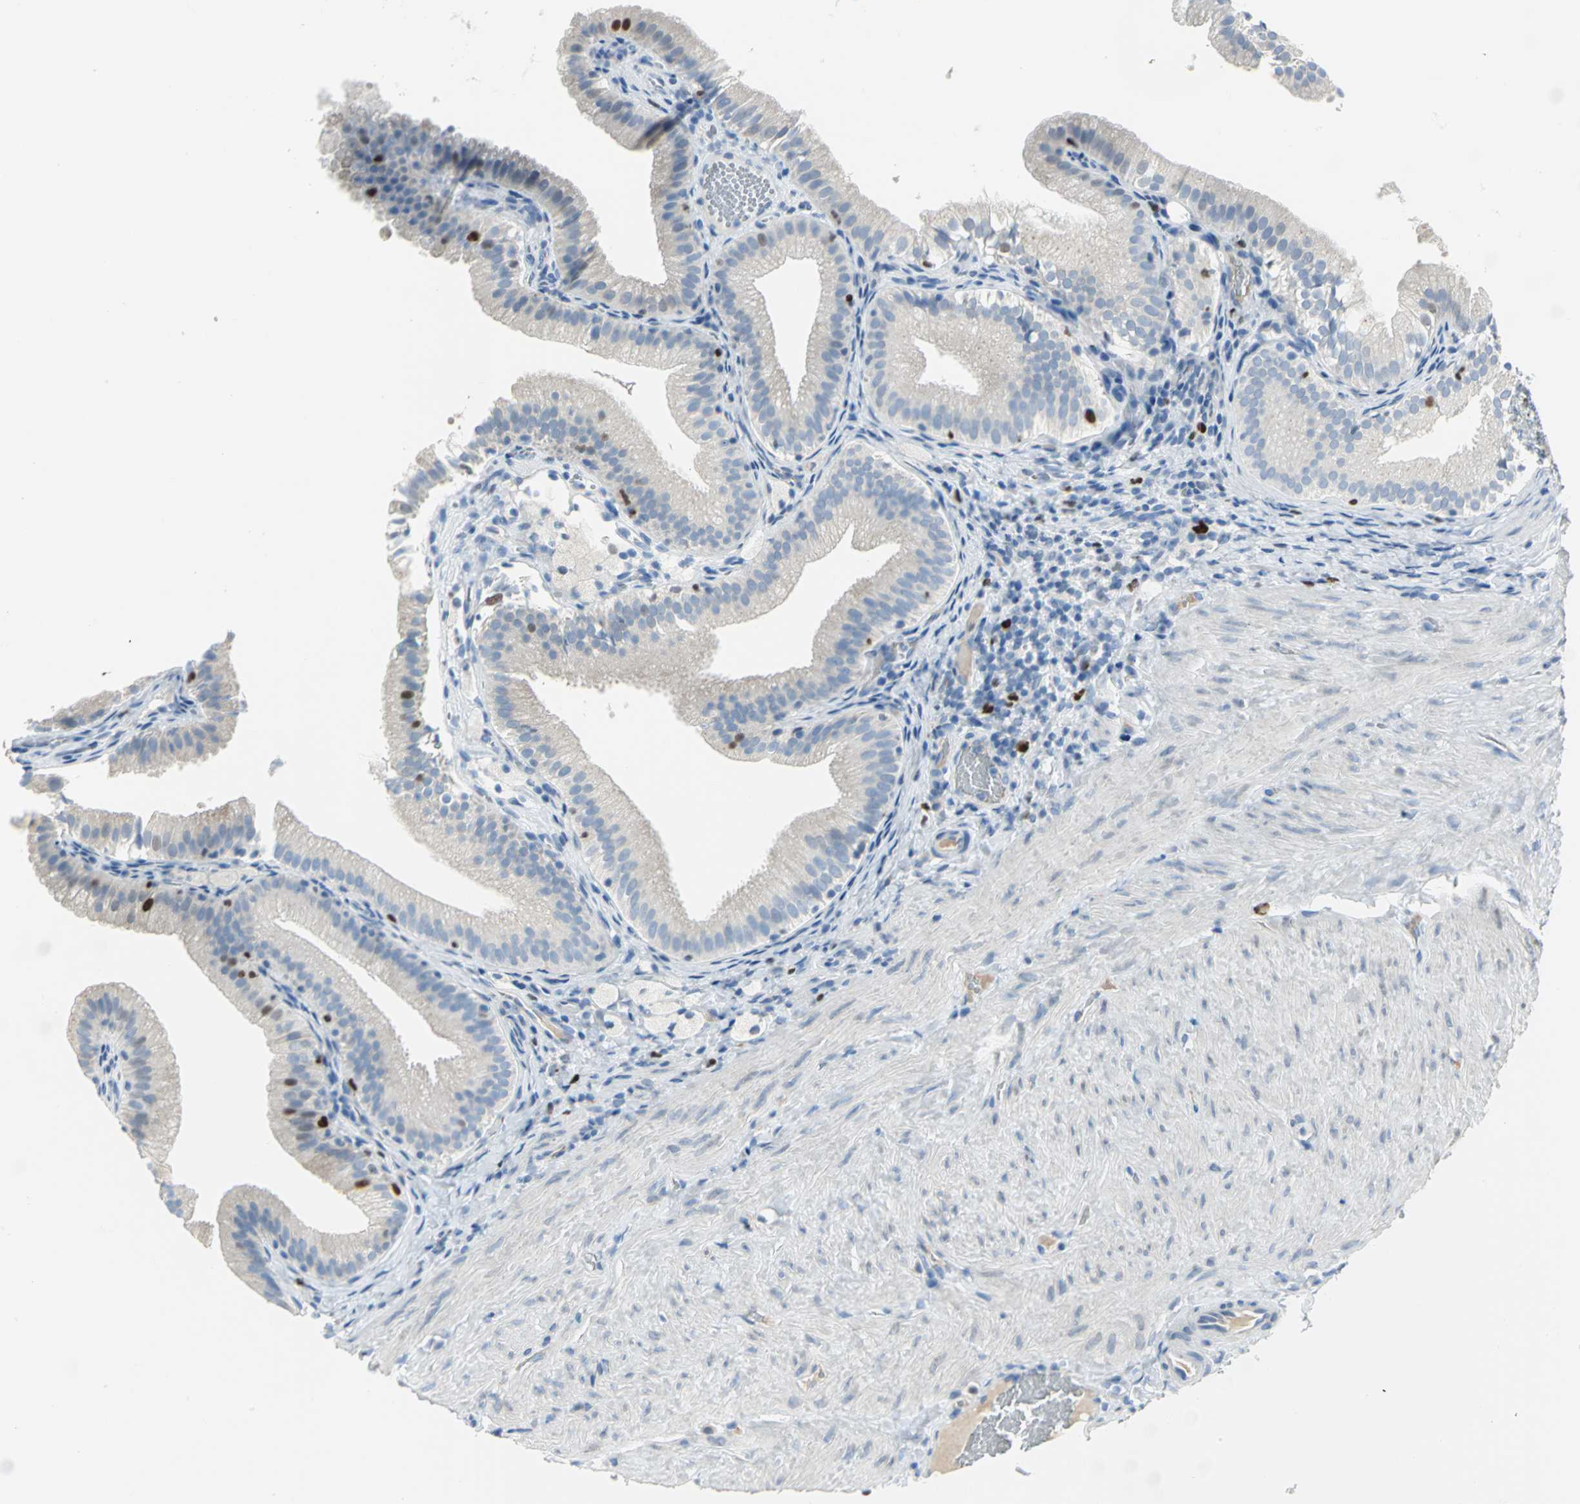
{"staining": {"intensity": "strong", "quantity": "<25%", "location": "cytoplasmic/membranous,nuclear"}, "tissue": "gallbladder", "cell_type": "Glandular cells", "image_type": "normal", "snomed": [{"axis": "morphology", "description": "Normal tissue, NOS"}, {"axis": "topography", "description": "Gallbladder"}], "caption": "Protein staining of normal gallbladder reveals strong cytoplasmic/membranous,nuclear staining in about <25% of glandular cells. Nuclei are stained in blue.", "gene": "MCM4", "patient": {"sex": "female", "age": 24}}